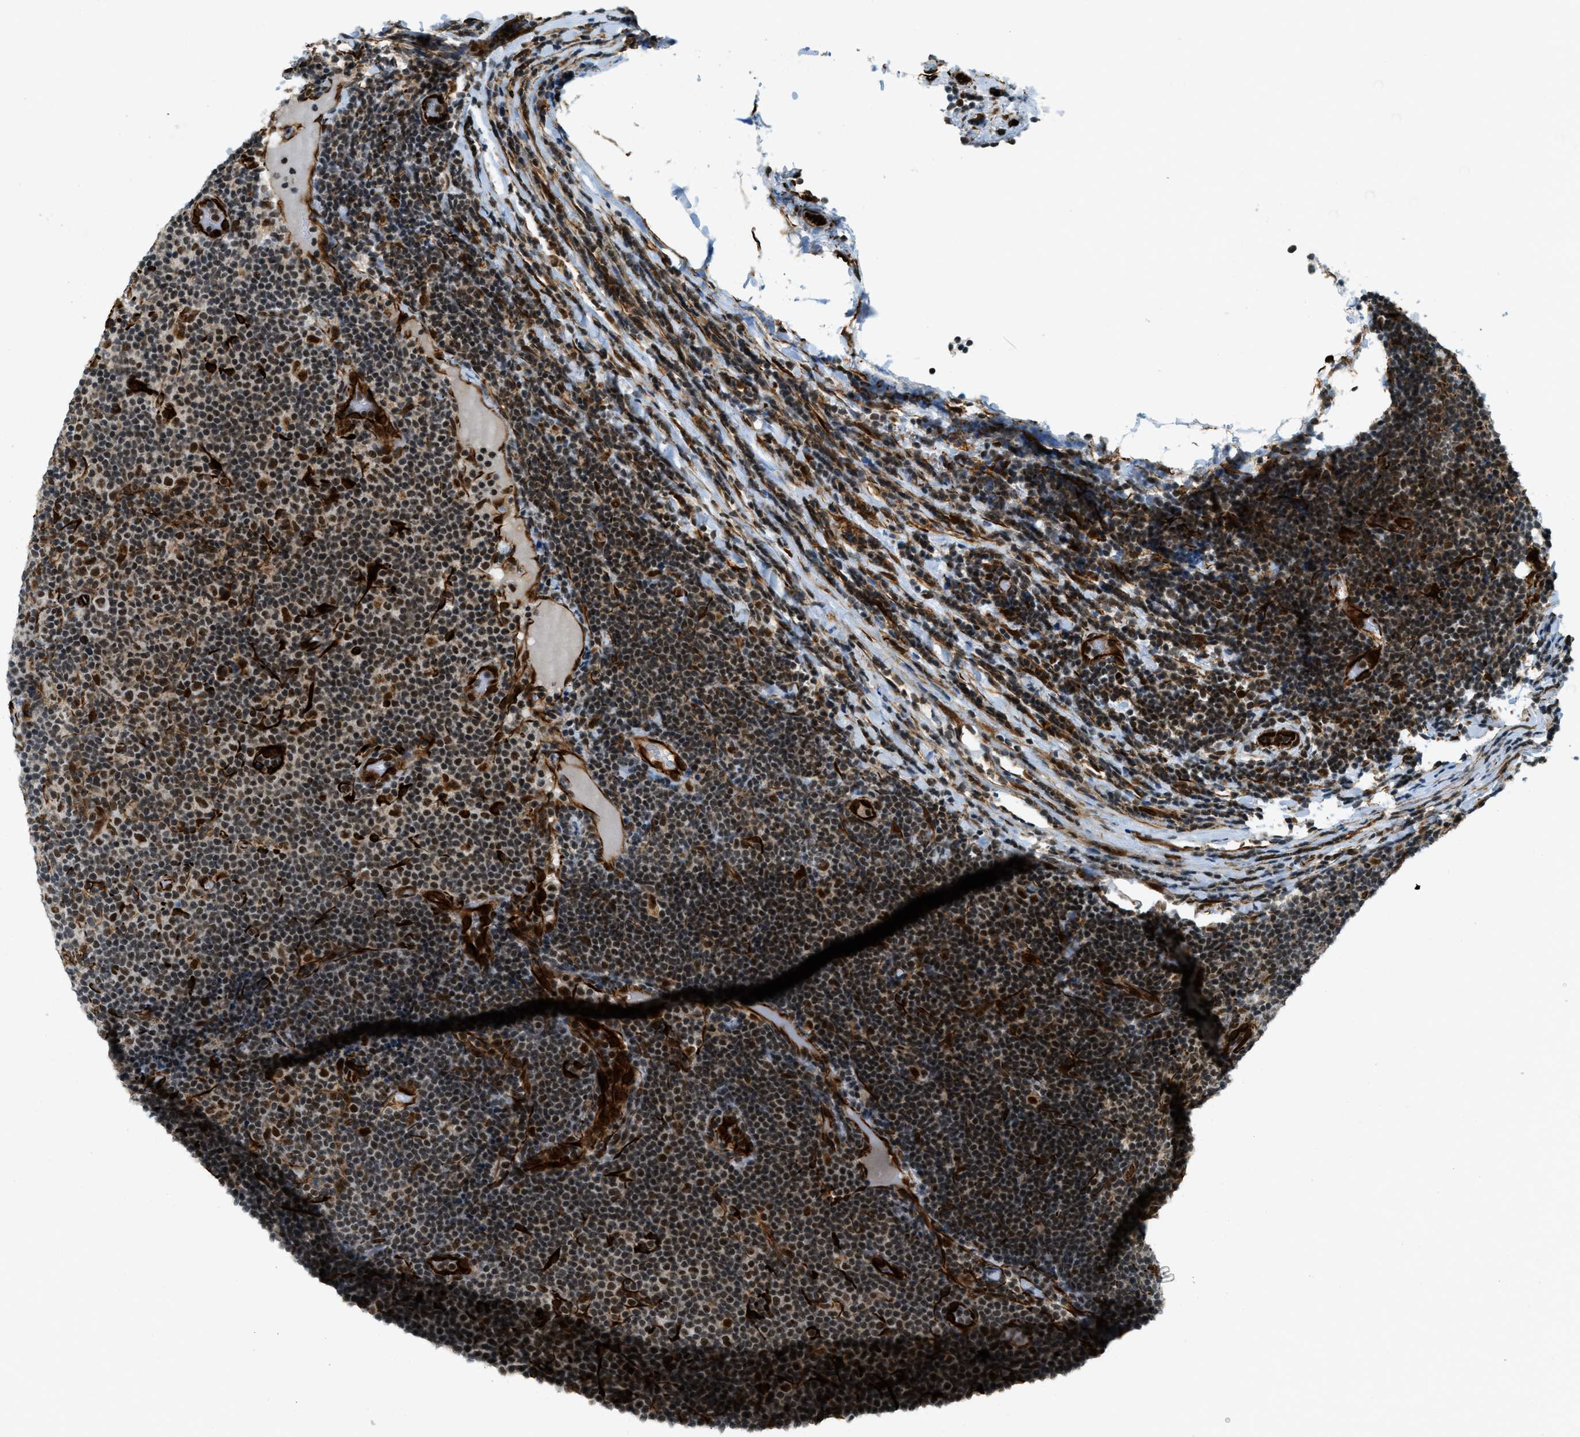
{"staining": {"intensity": "moderate", "quantity": ">75%", "location": "nuclear"}, "tissue": "lymphoma", "cell_type": "Tumor cells", "image_type": "cancer", "snomed": [{"axis": "morphology", "description": "Malignant lymphoma, non-Hodgkin's type, Low grade"}, {"axis": "topography", "description": "Lymph node"}], "caption": "Immunohistochemical staining of human low-grade malignant lymphoma, non-Hodgkin's type shows medium levels of moderate nuclear protein staining in approximately >75% of tumor cells. (DAB = brown stain, brightfield microscopy at high magnification).", "gene": "ZFR", "patient": {"sex": "male", "age": 83}}